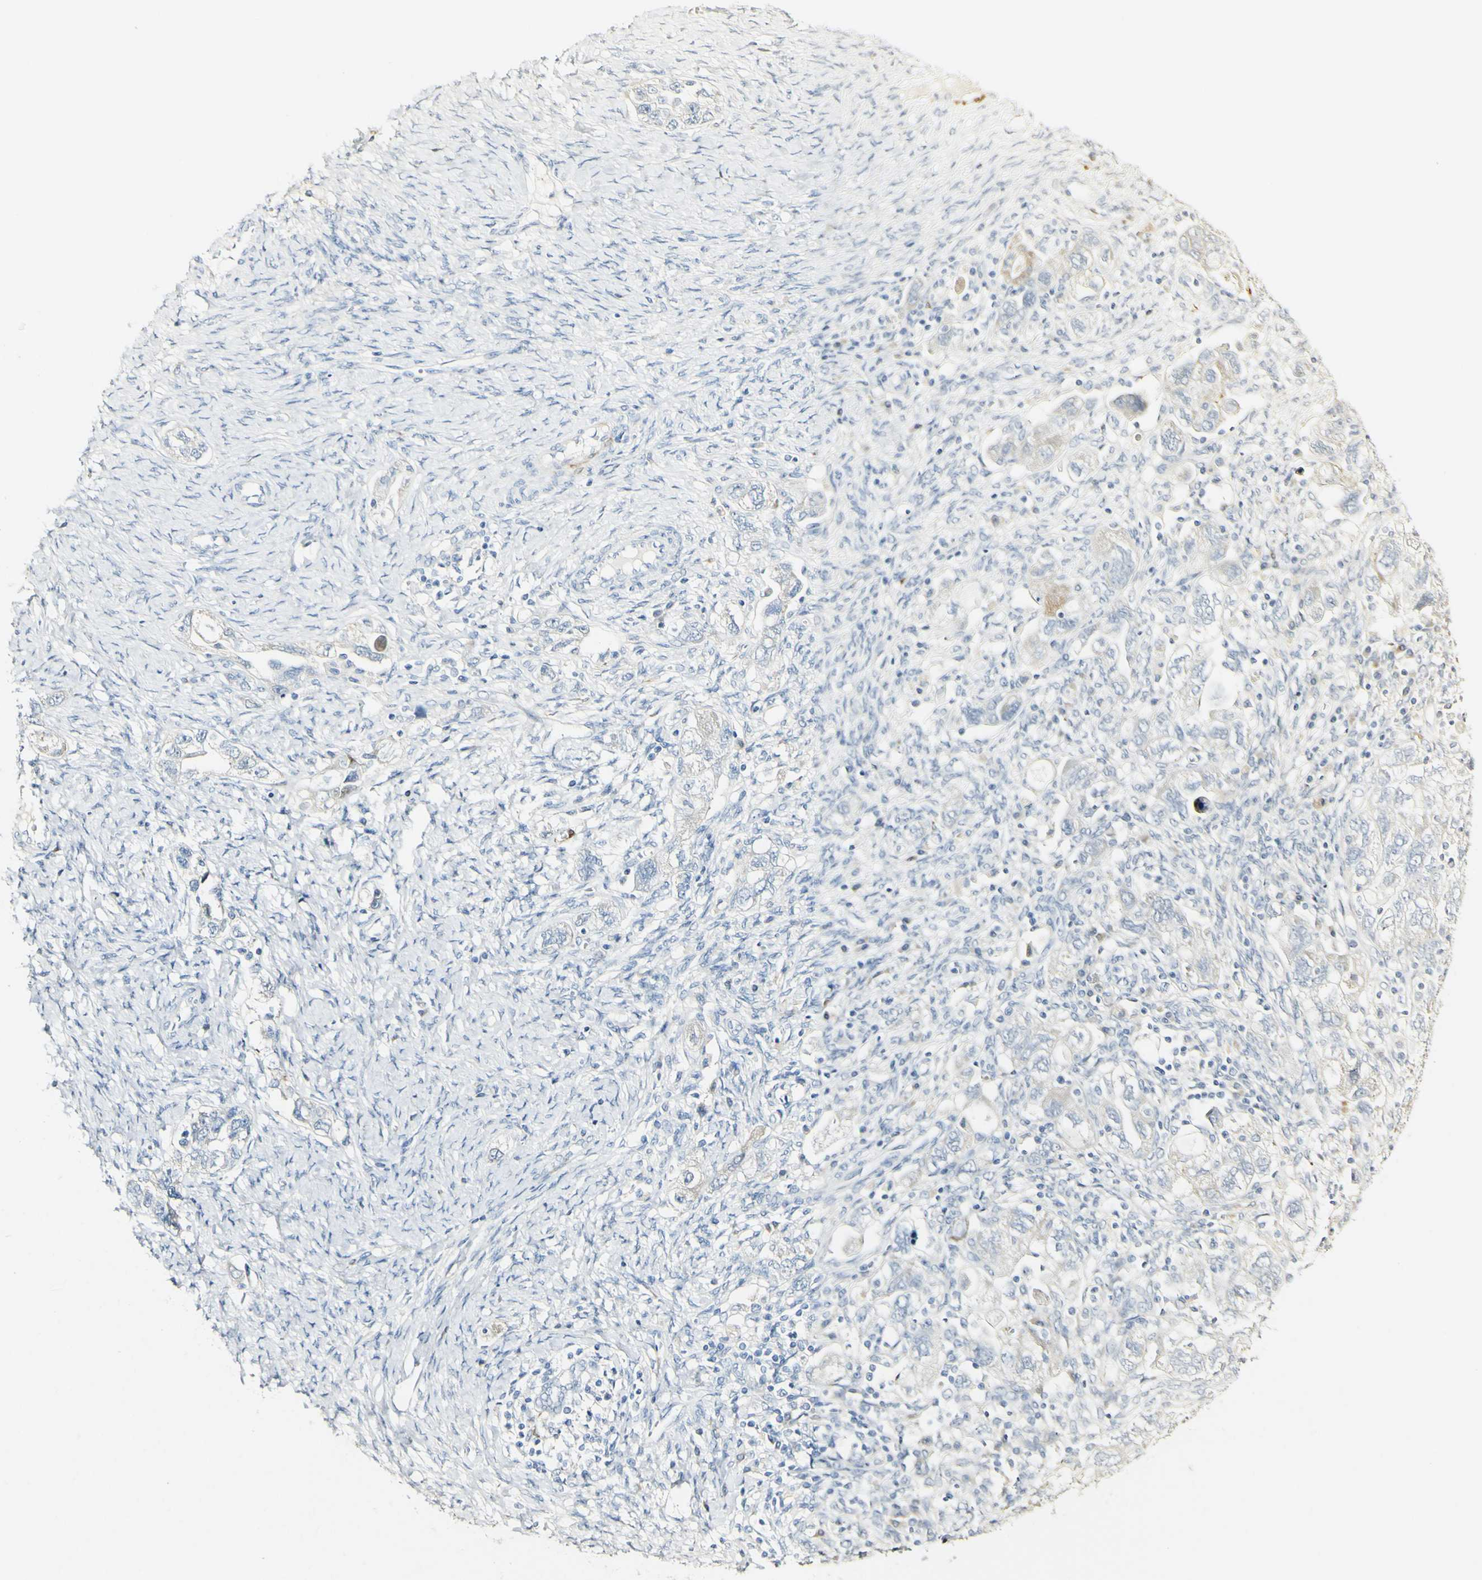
{"staining": {"intensity": "negative", "quantity": "none", "location": "none"}, "tissue": "ovarian cancer", "cell_type": "Tumor cells", "image_type": "cancer", "snomed": [{"axis": "morphology", "description": "Carcinoma, NOS"}, {"axis": "morphology", "description": "Cystadenocarcinoma, serous, NOS"}, {"axis": "topography", "description": "Ovary"}], "caption": "IHC of ovarian cancer demonstrates no staining in tumor cells. (Immunohistochemistry (ihc), brightfield microscopy, high magnification).", "gene": "FMO3", "patient": {"sex": "female", "age": 69}}